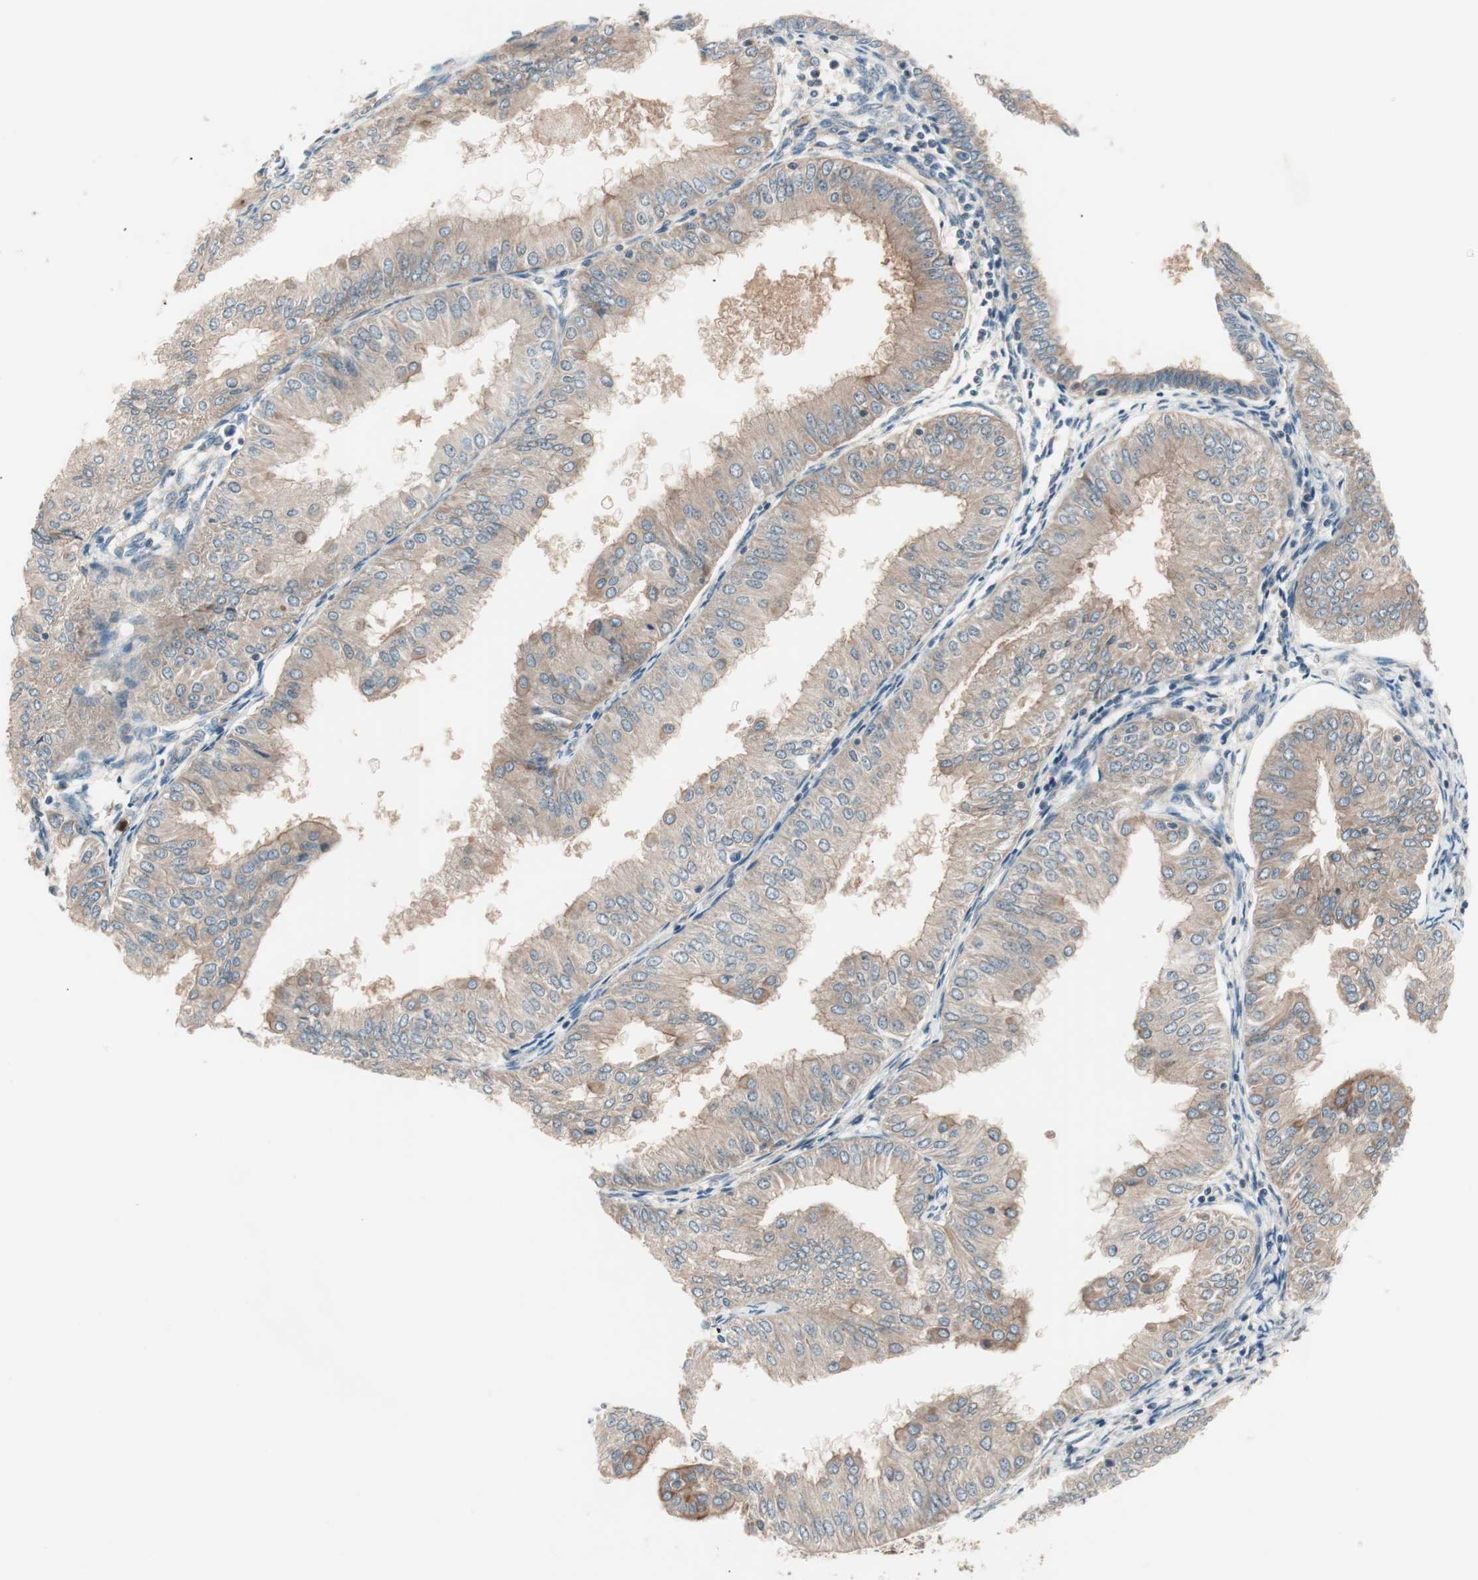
{"staining": {"intensity": "moderate", "quantity": ">75%", "location": "cytoplasmic/membranous"}, "tissue": "endometrial cancer", "cell_type": "Tumor cells", "image_type": "cancer", "snomed": [{"axis": "morphology", "description": "Adenocarcinoma, NOS"}, {"axis": "topography", "description": "Endometrium"}], "caption": "Endometrial cancer tissue displays moderate cytoplasmic/membranous expression in approximately >75% of tumor cells, visualized by immunohistochemistry.", "gene": "TSG101", "patient": {"sex": "female", "age": 53}}